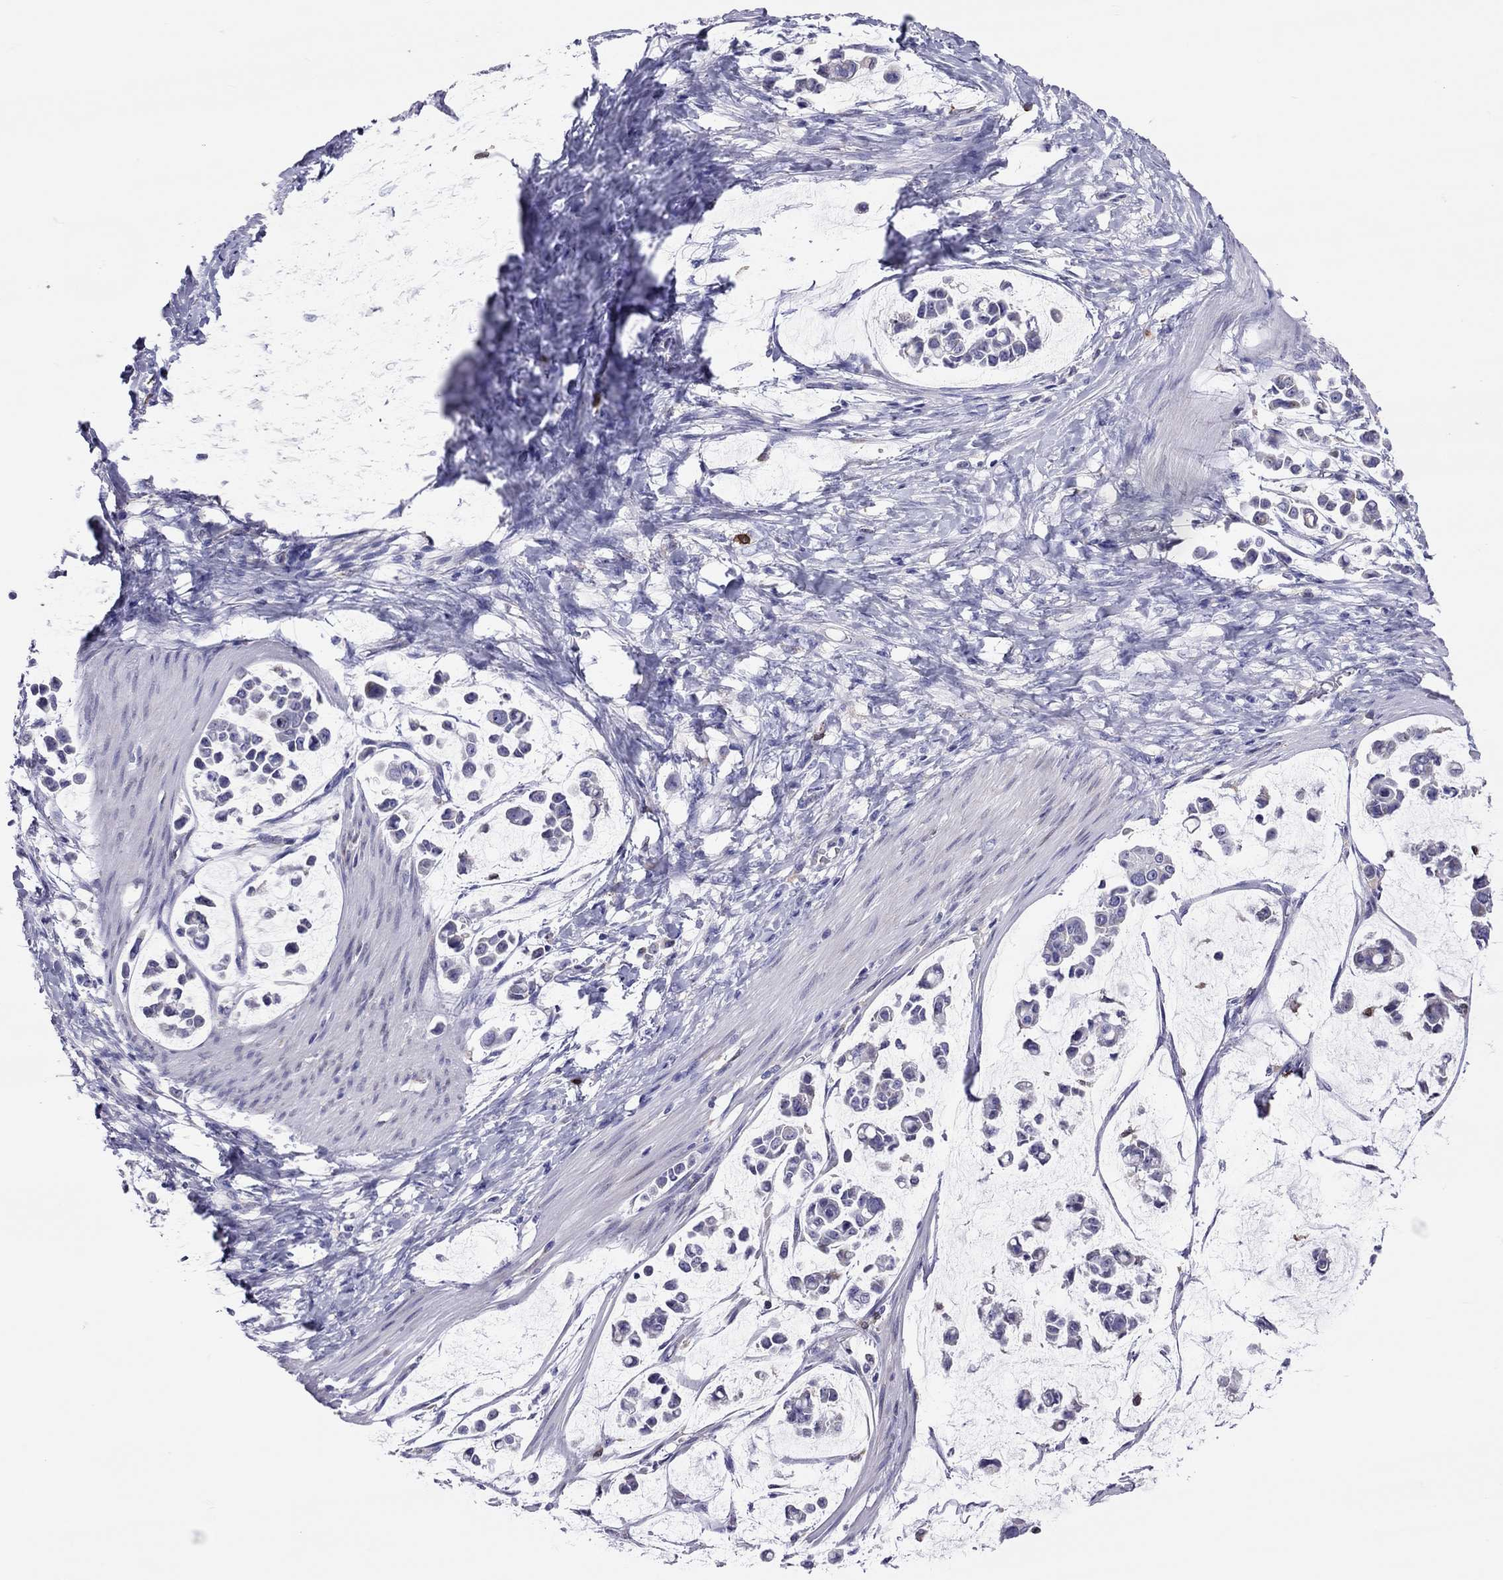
{"staining": {"intensity": "negative", "quantity": "none", "location": "none"}, "tissue": "stomach cancer", "cell_type": "Tumor cells", "image_type": "cancer", "snomed": [{"axis": "morphology", "description": "Adenocarcinoma, NOS"}, {"axis": "topography", "description": "Stomach"}], "caption": "IHC photomicrograph of neoplastic tissue: stomach cancer (adenocarcinoma) stained with DAB displays no significant protein staining in tumor cells.", "gene": "ADORA2A", "patient": {"sex": "male", "age": 82}}